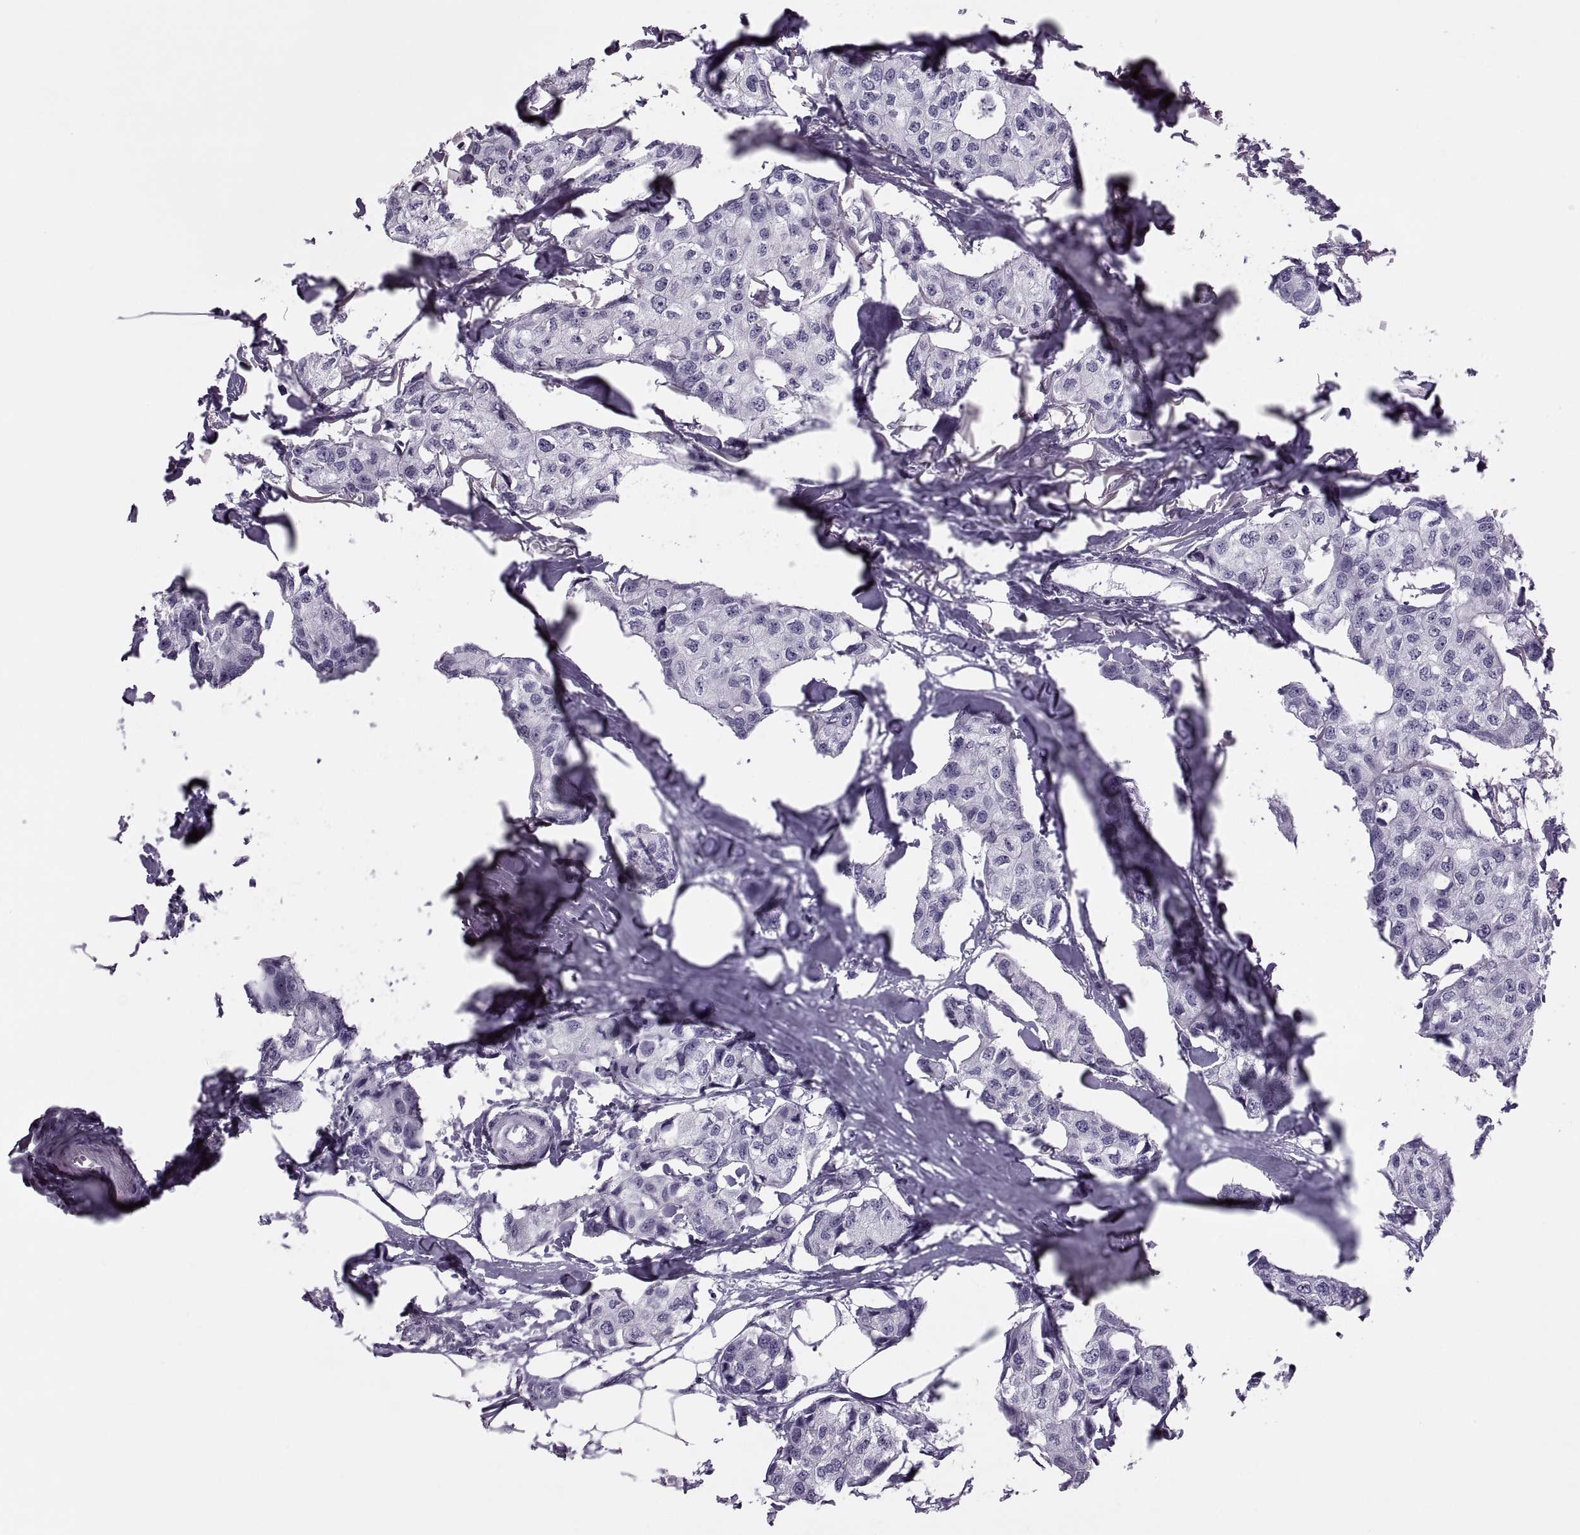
{"staining": {"intensity": "negative", "quantity": "none", "location": "none"}, "tissue": "breast cancer", "cell_type": "Tumor cells", "image_type": "cancer", "snomed": [{"axis": "morphology", "description": "Duct carcinoma"}, {"axis": "topography", "description": "Breast"}], "caption": "High power microscopy image of an IHC image of breast cancer, revealing no significant expression in tumor cells.", "gene": "SYNGR4", "patient": {"sex": "female", "age": 80}}